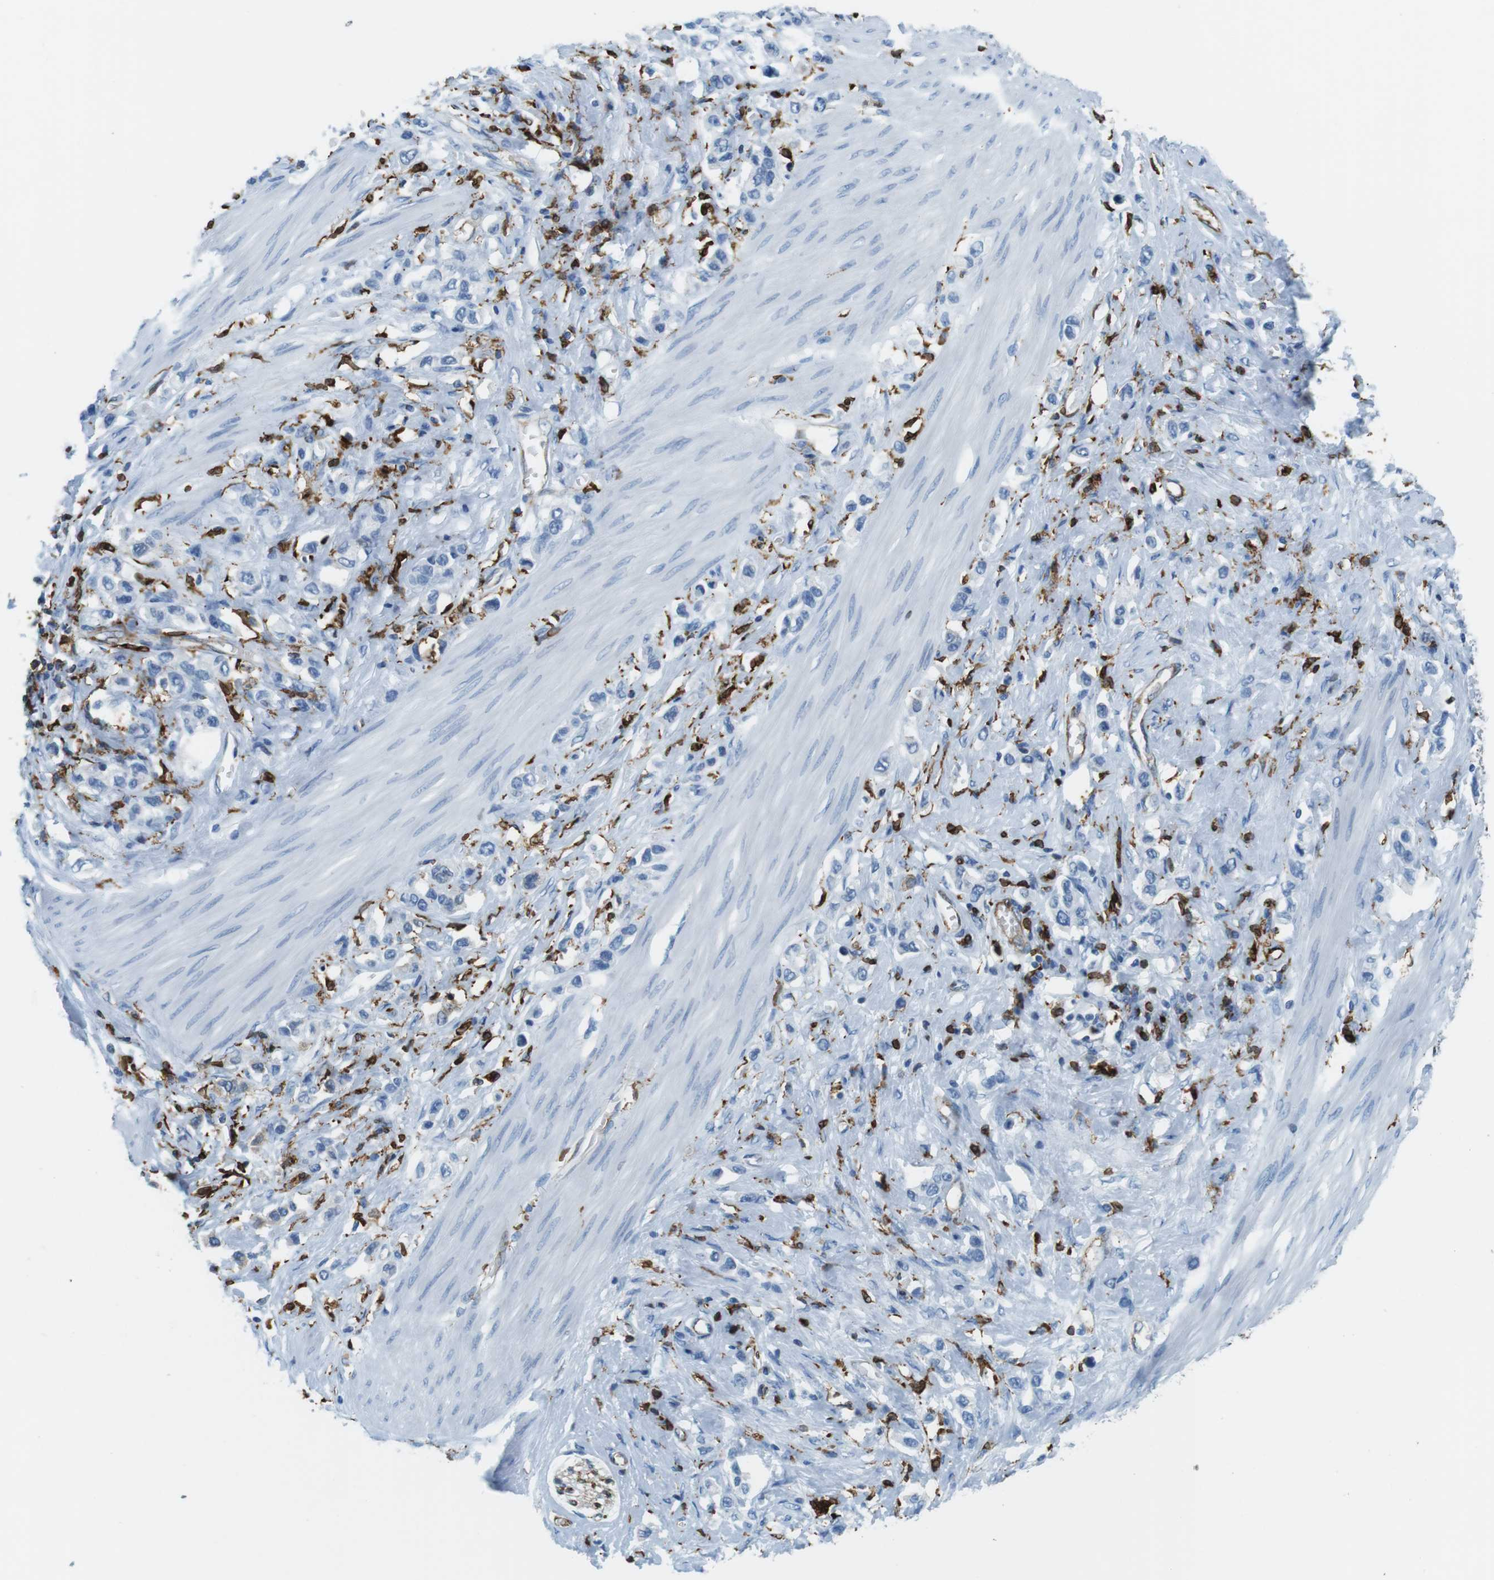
{"staining": {"intensity": "negative", "quantity": "none", "location": "none"}, "tissue": "stomach cancer", "cell_type": "Tumor cells", "image_type": "cancer", "snomed": [{"axis": "morphology", "description": "Adenocarcinoma, NOS"}, {"axis": "topography", "description": "Stomach"}], "caption": "Tumor cells show no significant positivity in adenocarcinoma (stomach).", "gene": "CIITA", "patient": {"sex": "female", "age": 65}}